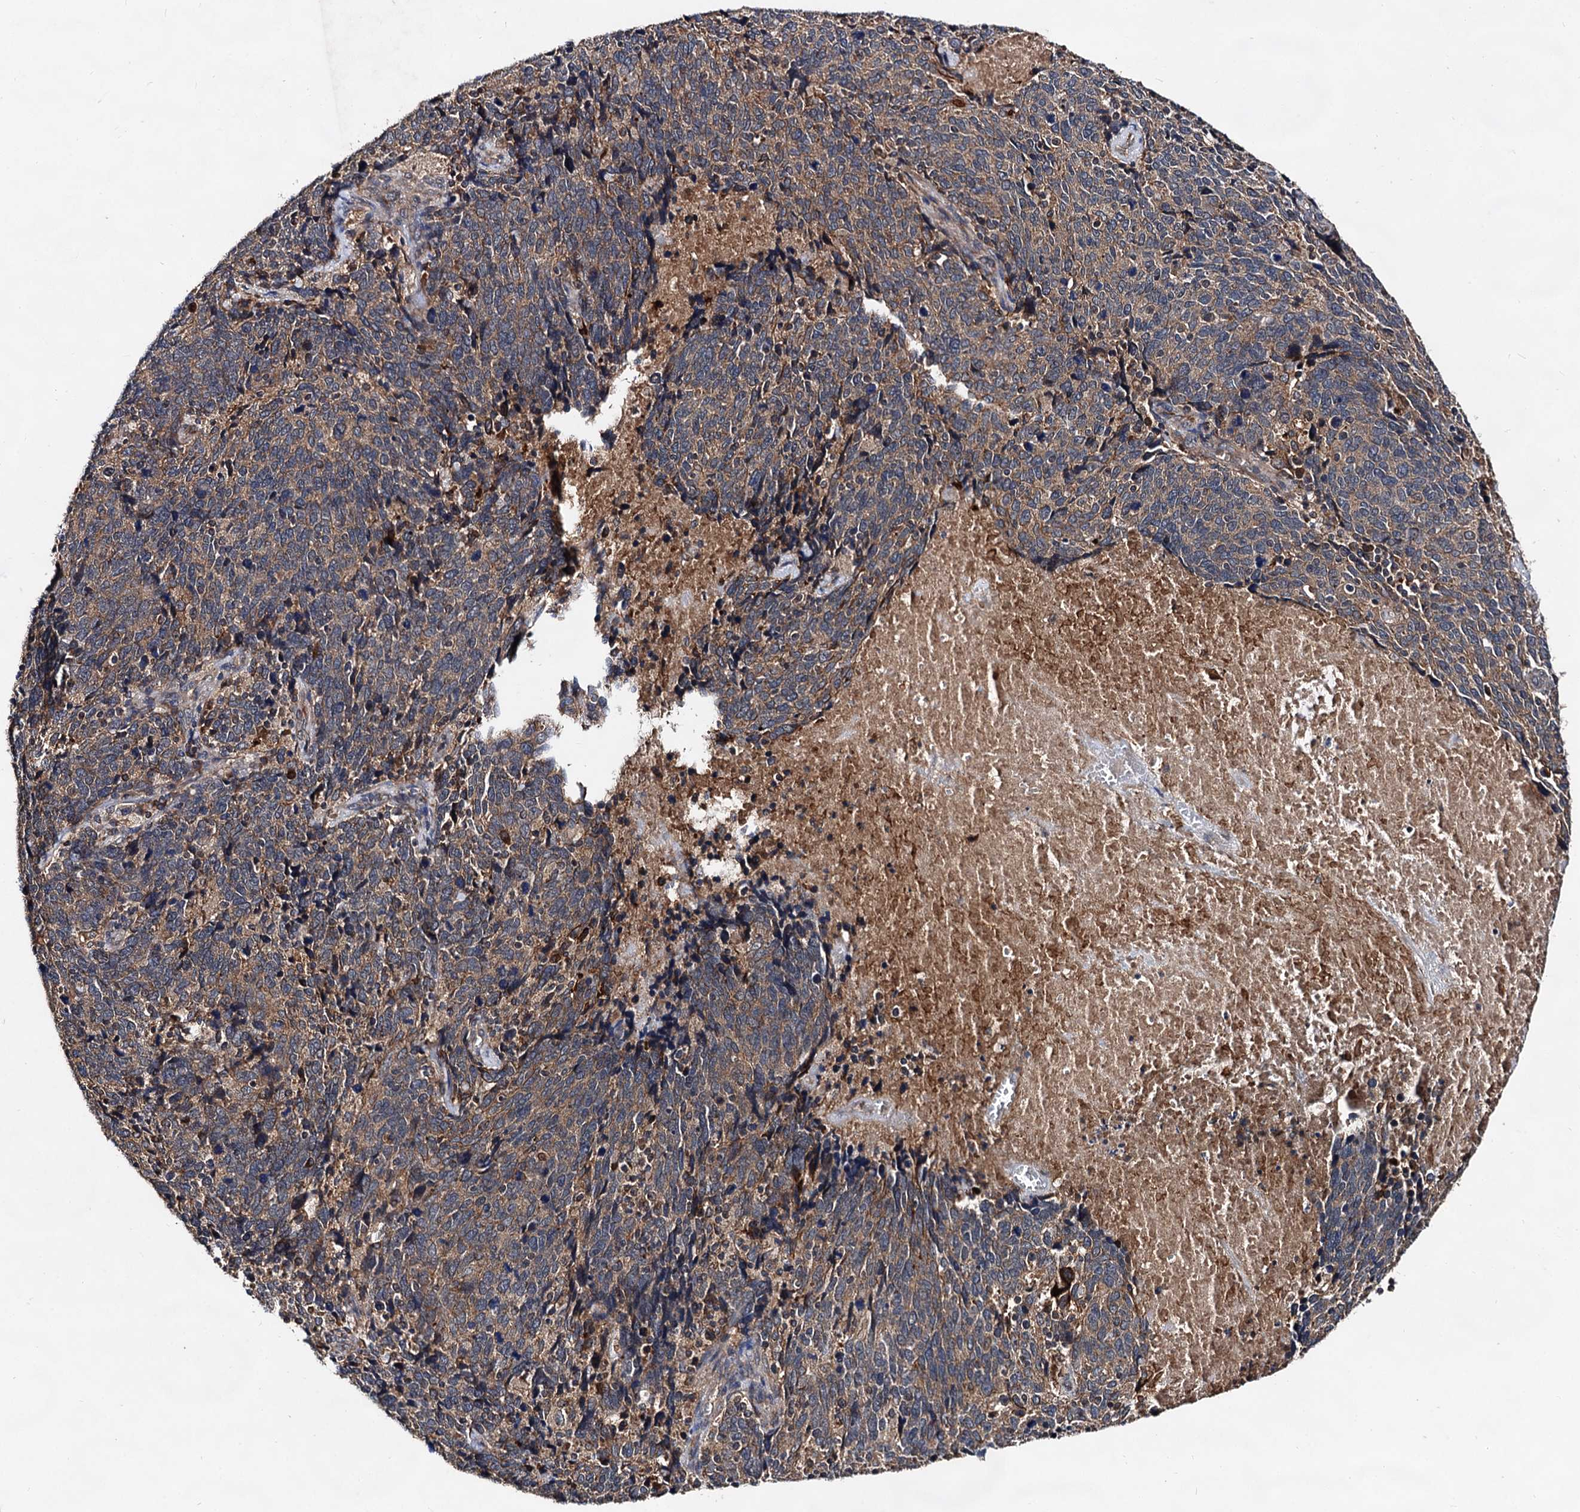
{"staining": {"intensity": "moderate", "quantity": ">75%", "location": "cytoplasmic/membranous"}, "tissue": "cervical cancer", "cell_type": "Tumor cells", "image_type": "cancer", "snomed": [{"axis": "morphology", "description": "Squamous cell carcinoma, NOS"}, {"axis": "topography", "description": "Cervix"}], "caption": "IHC (DAB) staining of cervical cancer (squamous cell carcinoma) displays moderate cytoplasmic/membranous protein staining in about >75% of tumor cells.", "gene": "TEX9", "patient": {"sex": "female", "age": 41}}